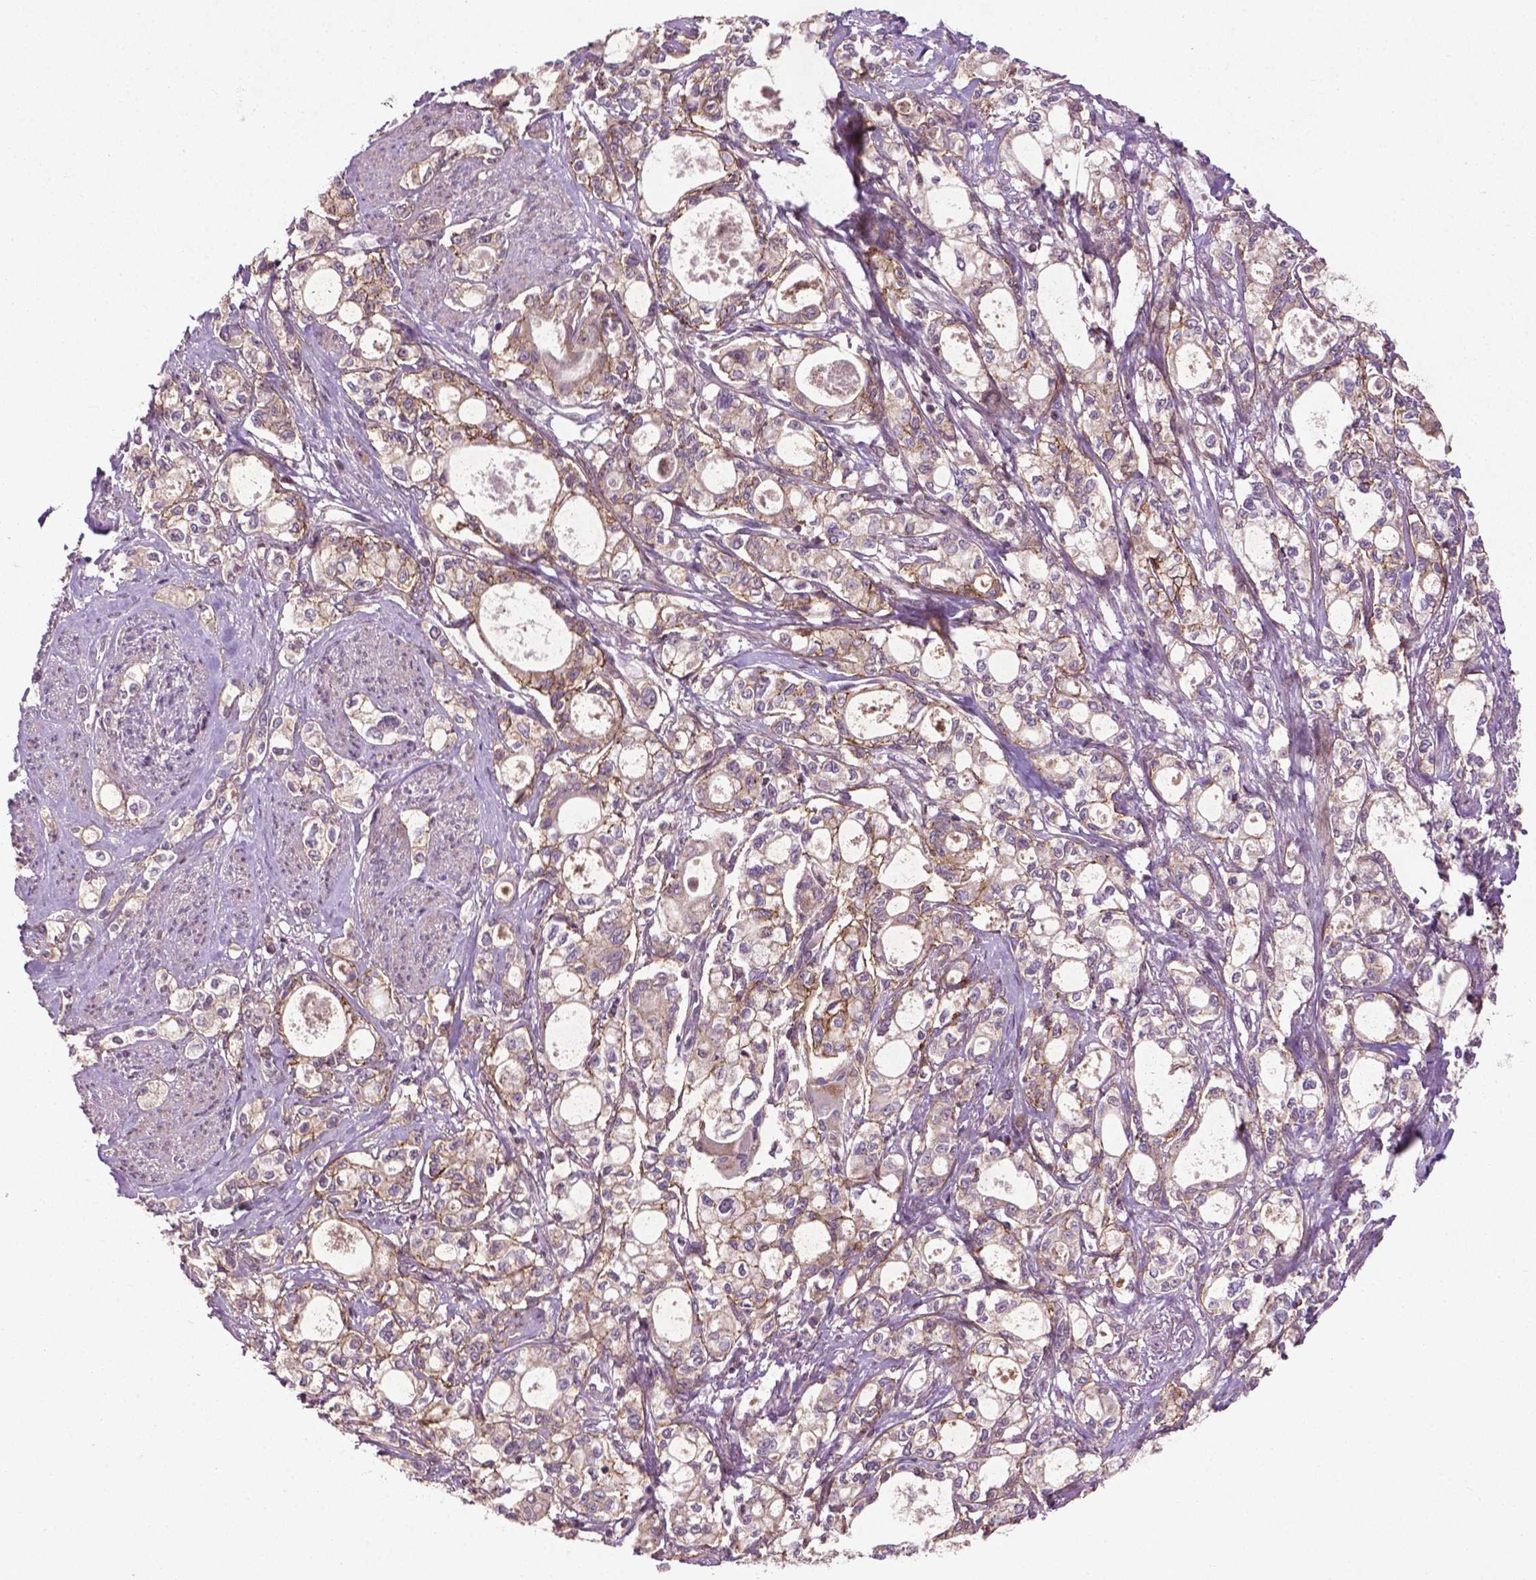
{"staining": {"intensity": "moderate", "quantity": "<25%", "location": "cytoplasmic/membranous"}, "tissue": "stomach cancer", "cell_type": "Tumor cells", "image_type": "cancer", "snomed": [{"axis": "morphology", "description": "Adenocarcinoma, NOS"}, {"axis": "topography", "description": "Stomach"}], "caption": "High-power microscopy captured an IHC photomicrograph of stomach cancer, revealing moderate cytoplasmic/membranous positivity in about <25% of tumor cells. (brown staining indicates protein expression, while blue staining denotes nuclei).", "gene": "B3GALNT2", "patient": {"sex": "male", "age": 63}}